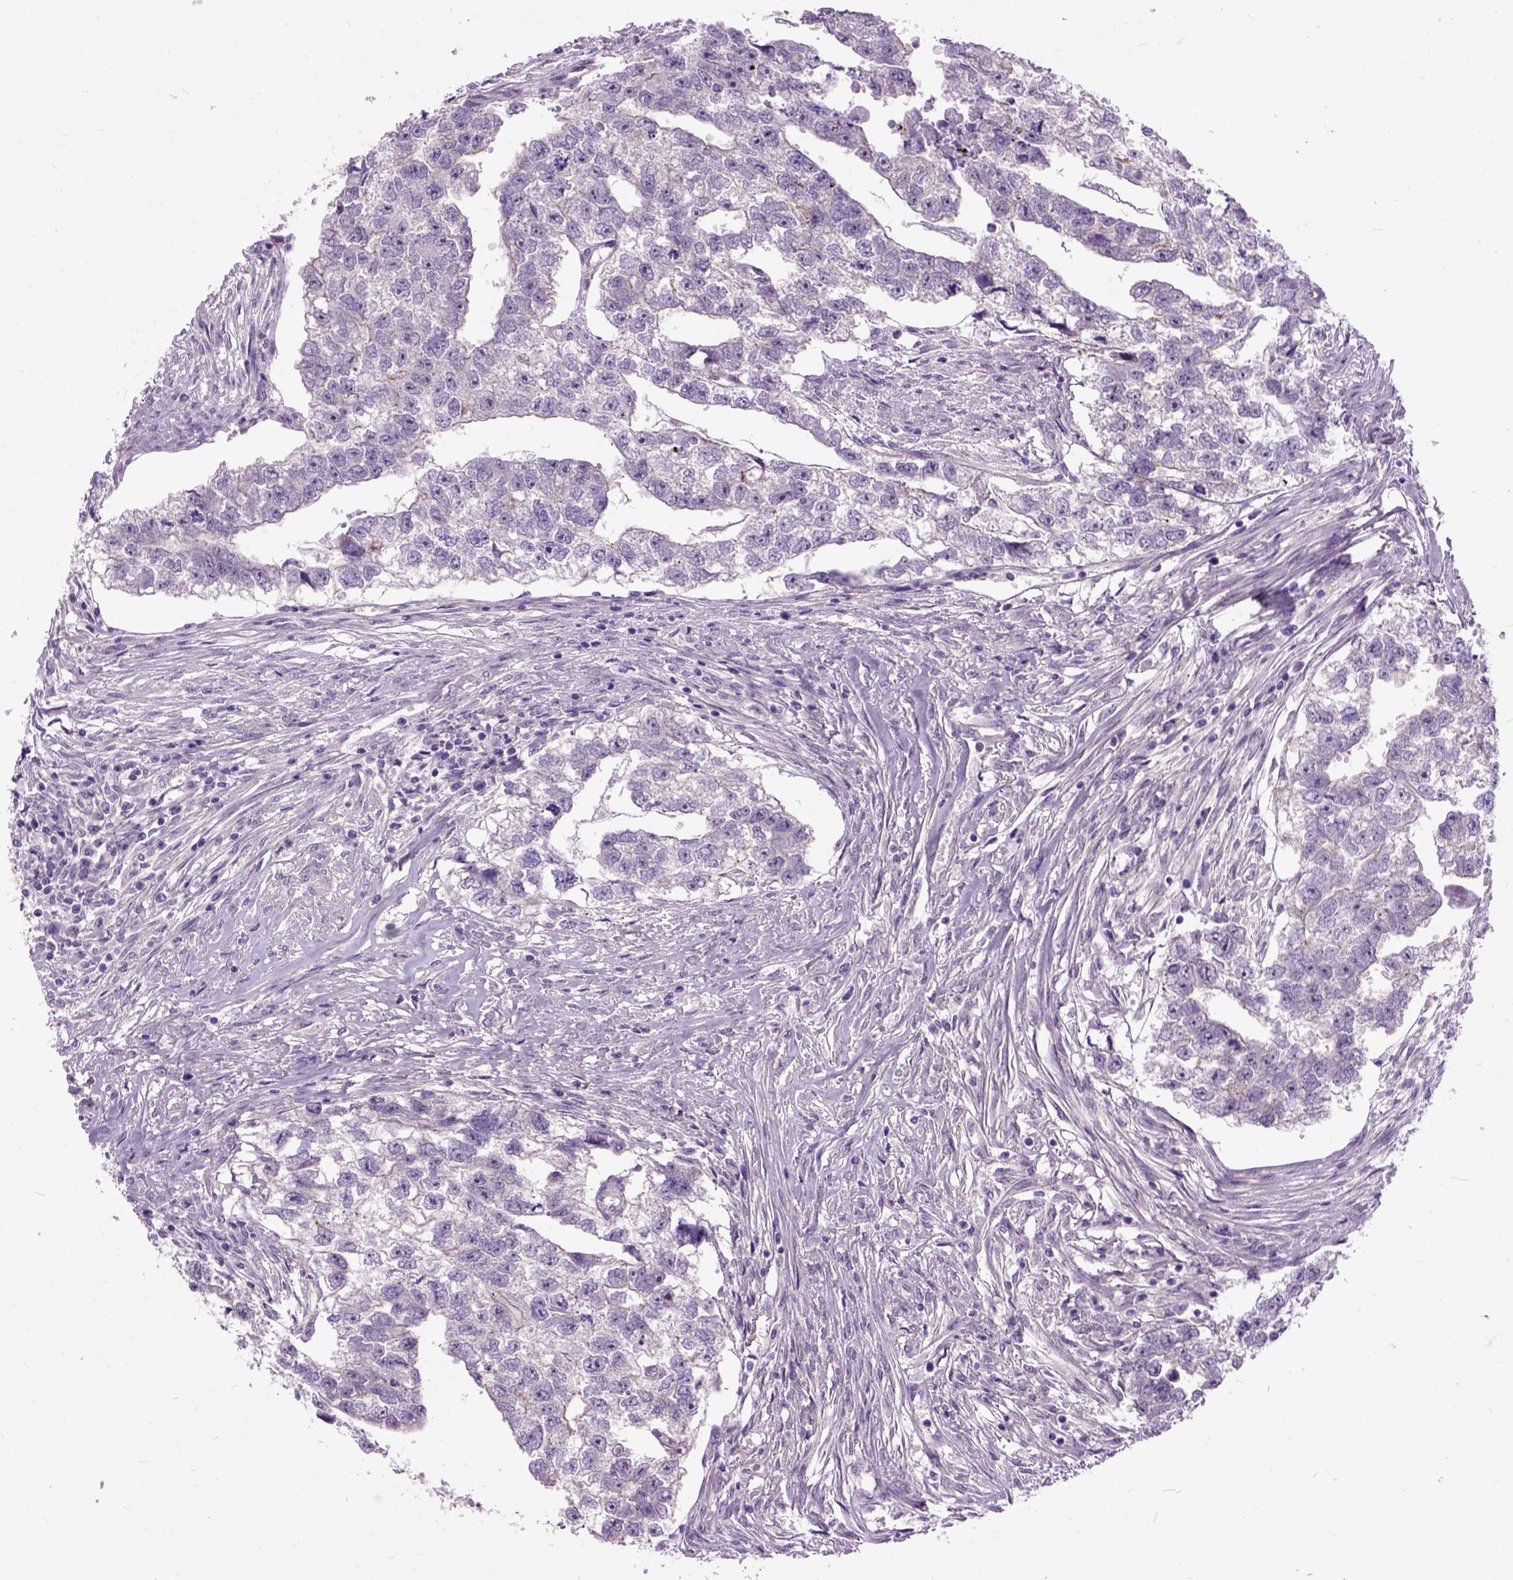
{"staining": {"intensity": "negative", "quantity": "none", "location": "none"}, "tissue": "testis cancer", "cell_type": "Tumor cells", "image_type": "cancer", "snomed": [{"axis": "morphology", "description": "Carcinoma, Embryonal, NOS"}, {"axis": "morphology", "description": "Teratoma, malignant, NOS"}, {"axis": "topography", "description": "Testis"}], "caption": "Tumor cells show no significant protein expression in teratoma (malignant) (testis).", "gene": "MAPT", "patient": {"sex": "male", "age": 44}}